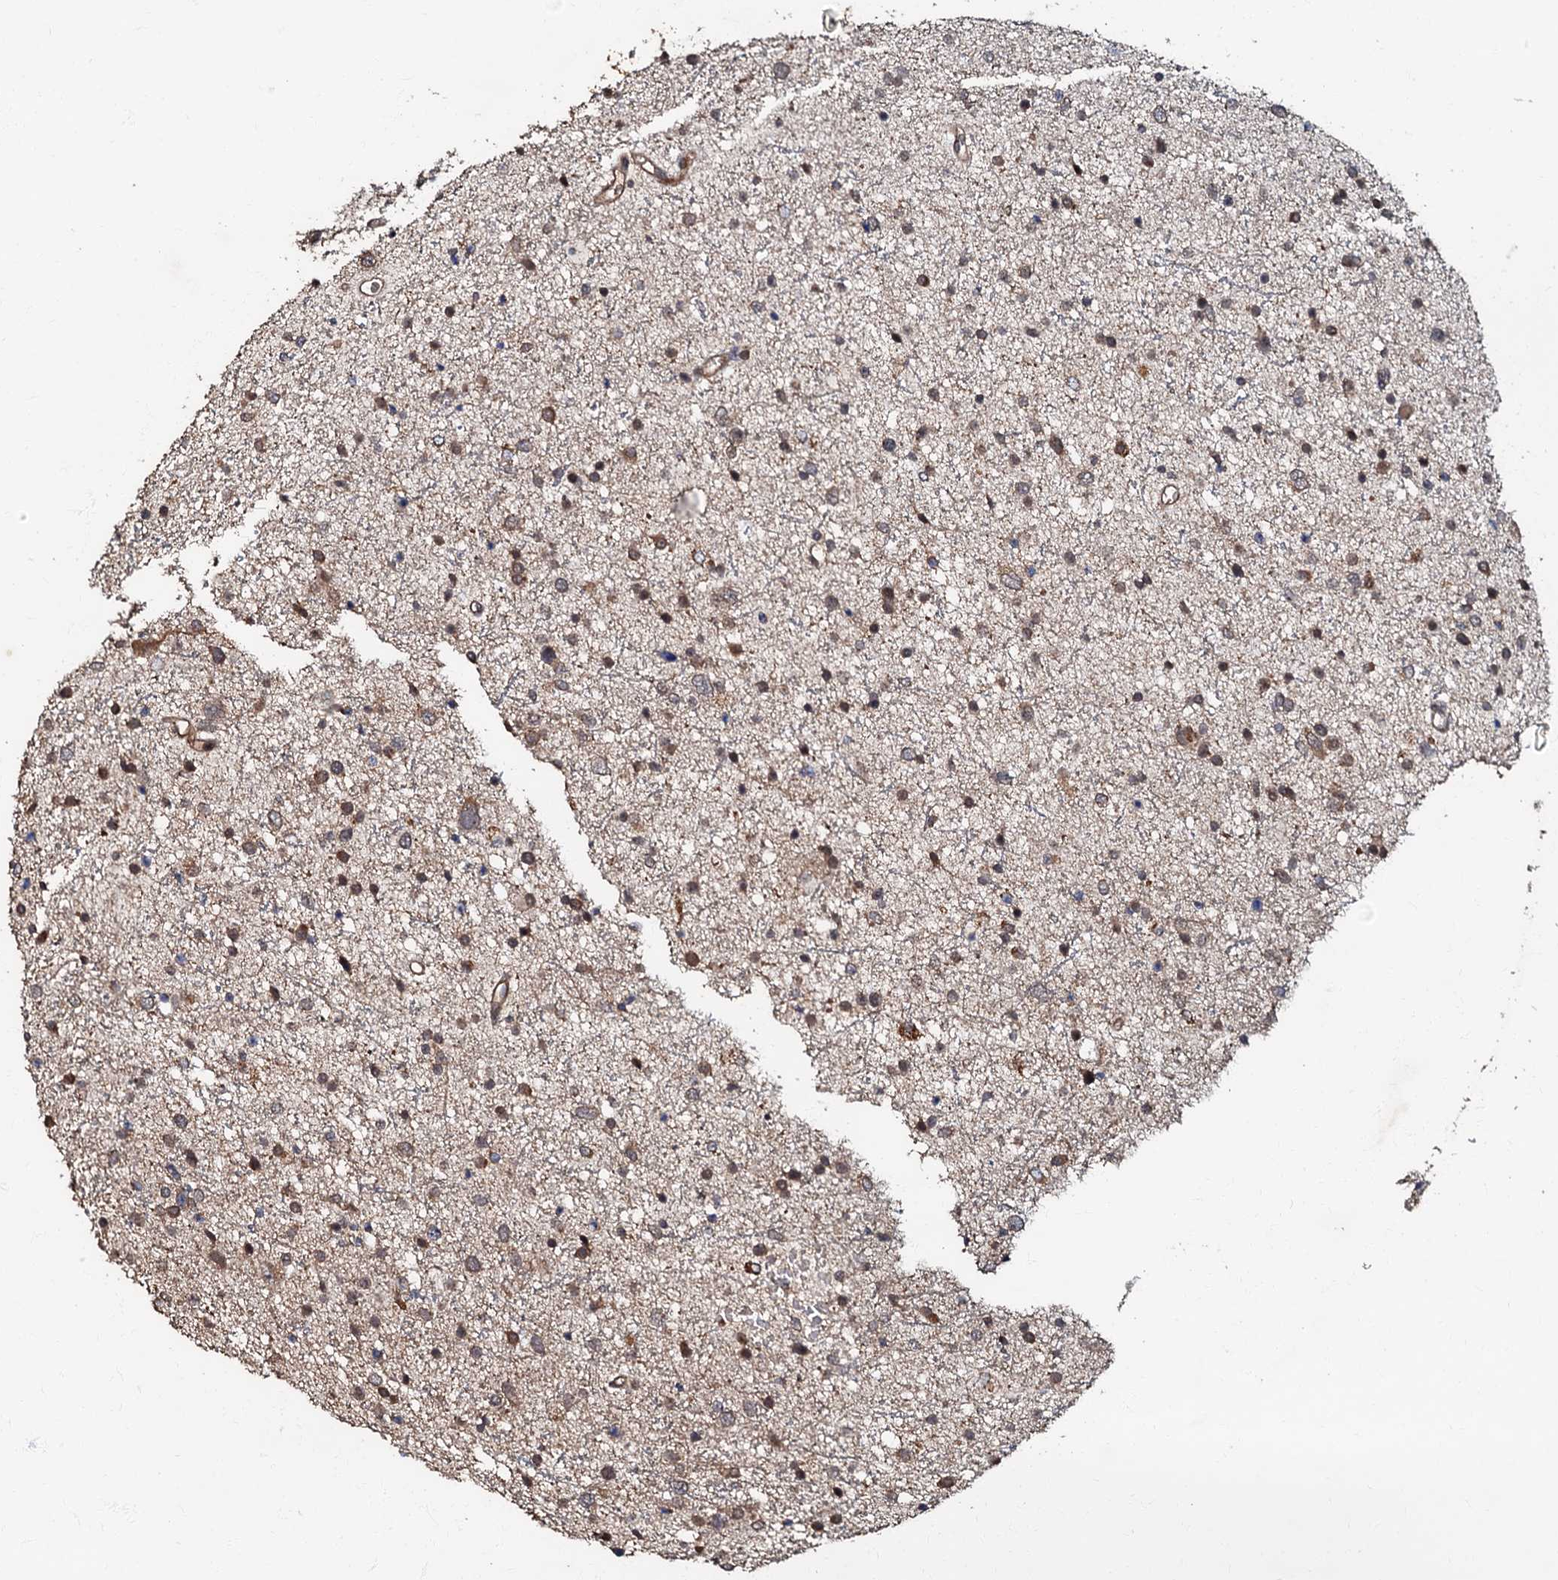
{"staining": {"intensity": "moderate", "quantity": "<25%", "location": "cytoplasmic/membranous"}, "tissue": "glioma", "cell_type": "Tumor cells", "image_type": "cancer", "snomed": [{"axis": "morphology", "description": "Glioma, malignant, Low grade"}, {"axis": "topography", "description": "Brain"}], "caption": "High-magnification brightfield microscopy of malignant low-grade glioma stained with DAB (brown) and counterstained with hematoxylin (blue). tumor cells exhibit moderate cytoplasmic/membranous staining is appreciated in about<25% of cells.", "gene": "MANSC4", "patient": {"sex": "female", "age": 37}}